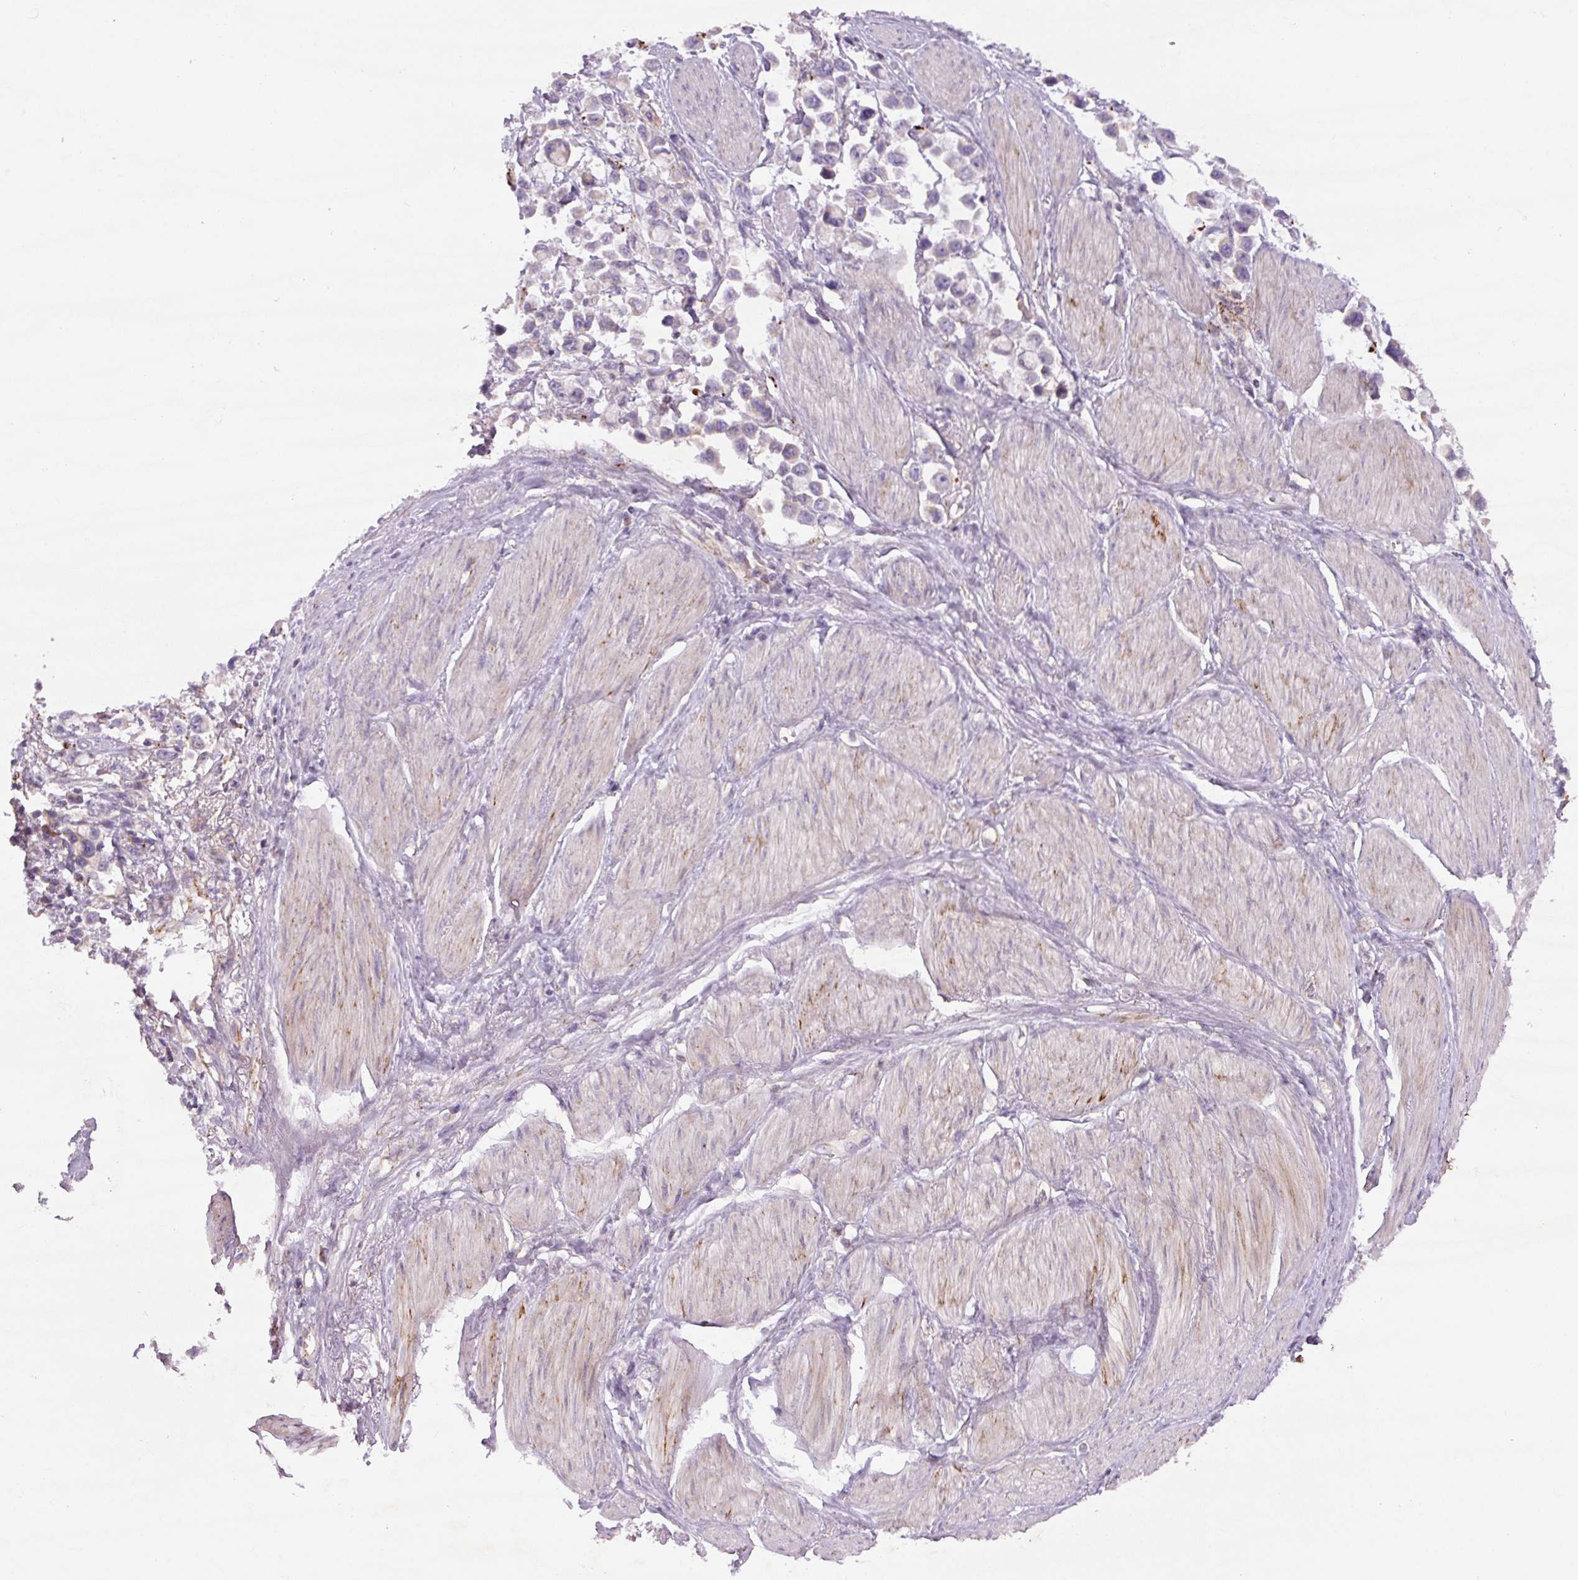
{"staining": {"intensity": "negative", "quantity": "none", "location": "none"}, "tissue": "stomach cancer", "cell_type": "Tumor cells", "image_type": "cancer", "snomed": [{"axis": "morphology", "description": "Adenocarcinoma, NOS"}, {"axis": "topography", "description": "Stomach"}], "caption": "High magnification brightfield microscopy of stomach cancer (adenocarcinoma) stained with DAB (brown) and counterstained with hematoxylin (blue): tumor cells show no significant expression.", "gene": "CCNI2", "patient": {"sex": "female", "age": 81}}